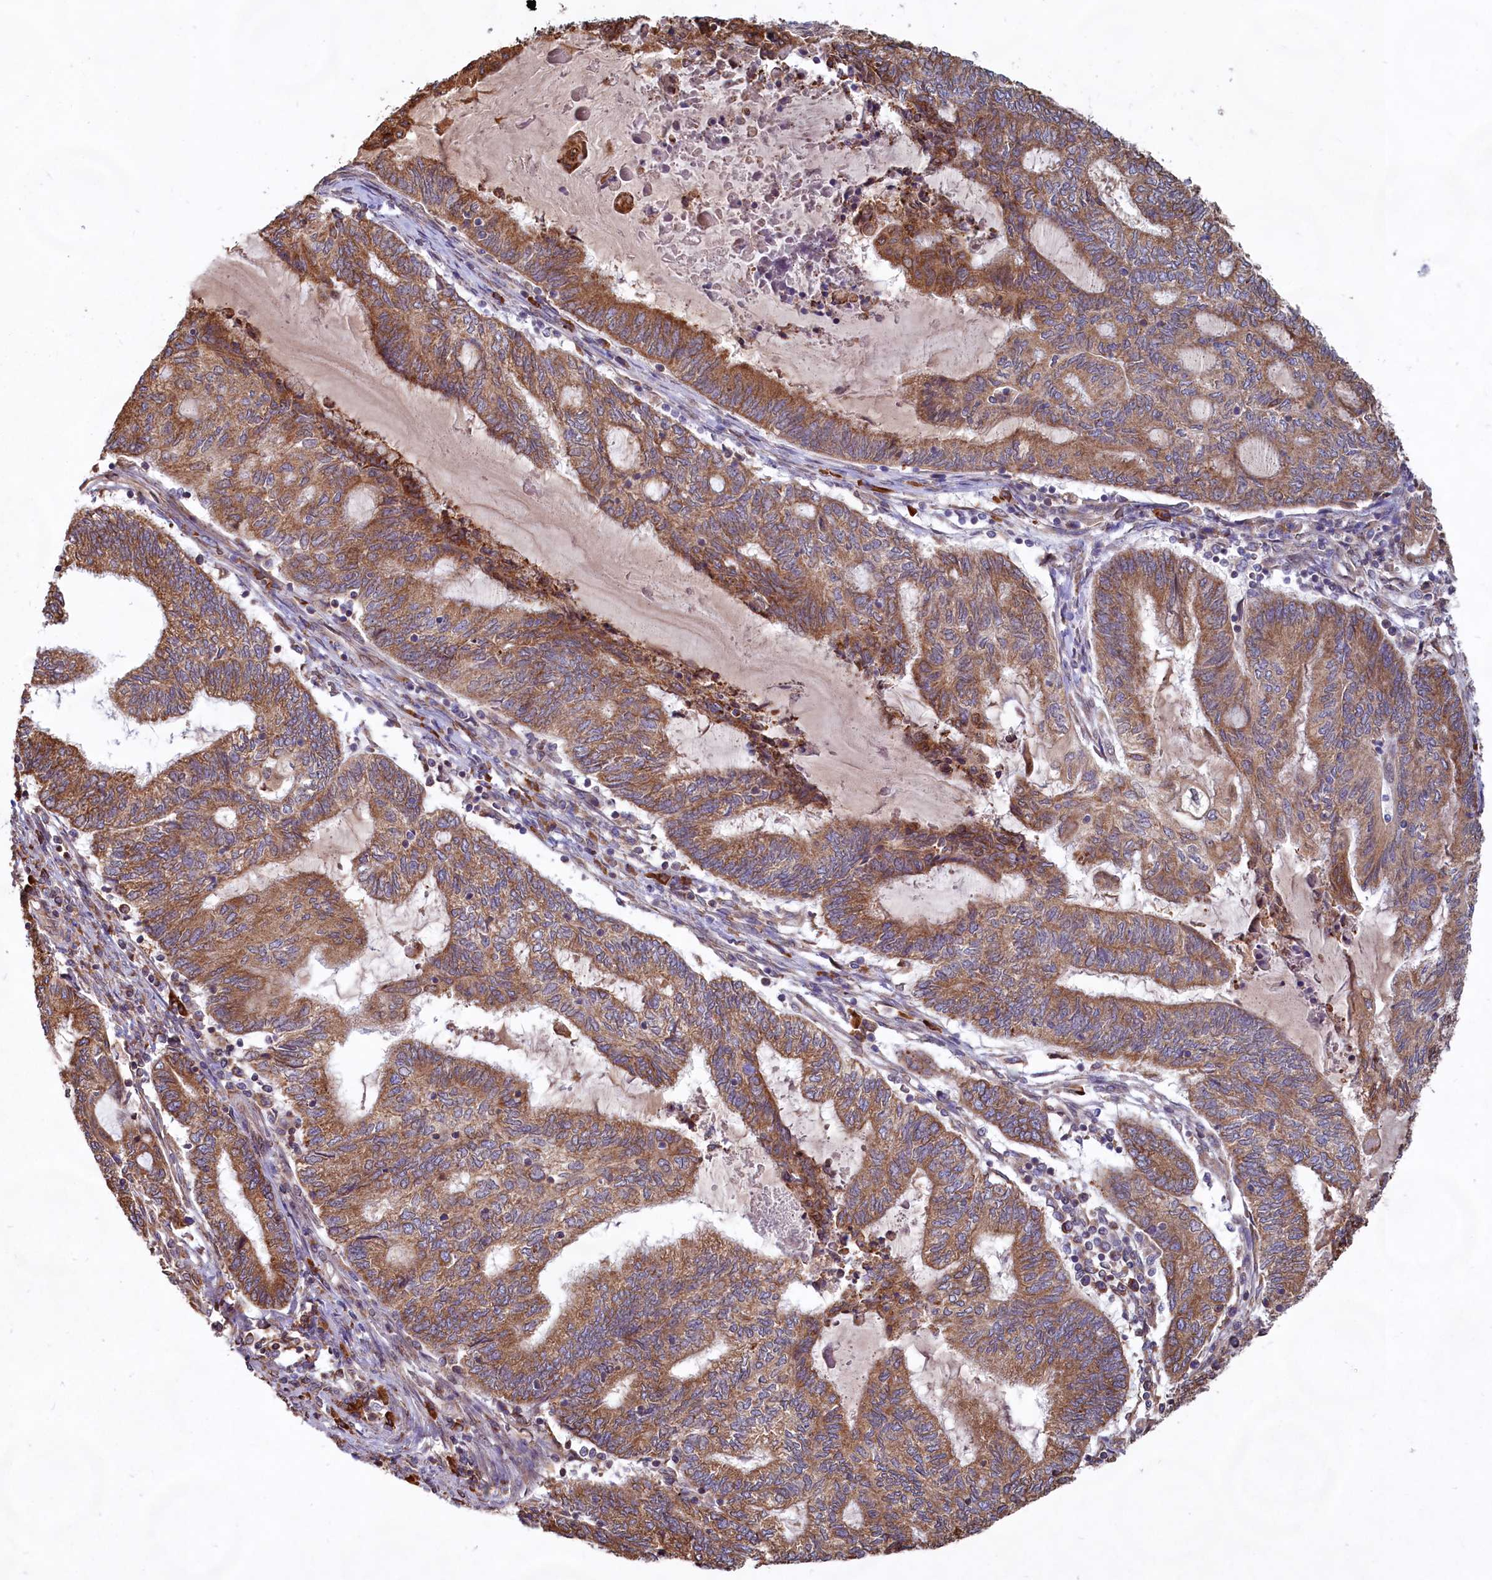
{"staining": {"intensity": "moderate", "quantity": ">75%", "location": "cytoplasmic/membranous"}, "tissue": "endometrial cancer", "cell_type": "Tumor cells", "image_type": "cancer", "snomed": [{"axis": "morphology", "description": "Adenocarcinoma, NOS"}, {"axis": "topography", "description": "Uterus"}, {"axis": "topography", "description": "Endometrium"}], "caption": "Protein staining demonstrates moderate cytoplasmic/membranous expression in approximately >75% of tumor cells in endometrial adenocarcinoma. The staining was performed using DAB (3,3'-diaminobenzidine) to visualize the protein expression in brown, while the nuclei were stained in blue with hematoxylin (Magnification: 20x).", "gene": "TBC1D19", "patient": {"sex": "female", "age": 70}}